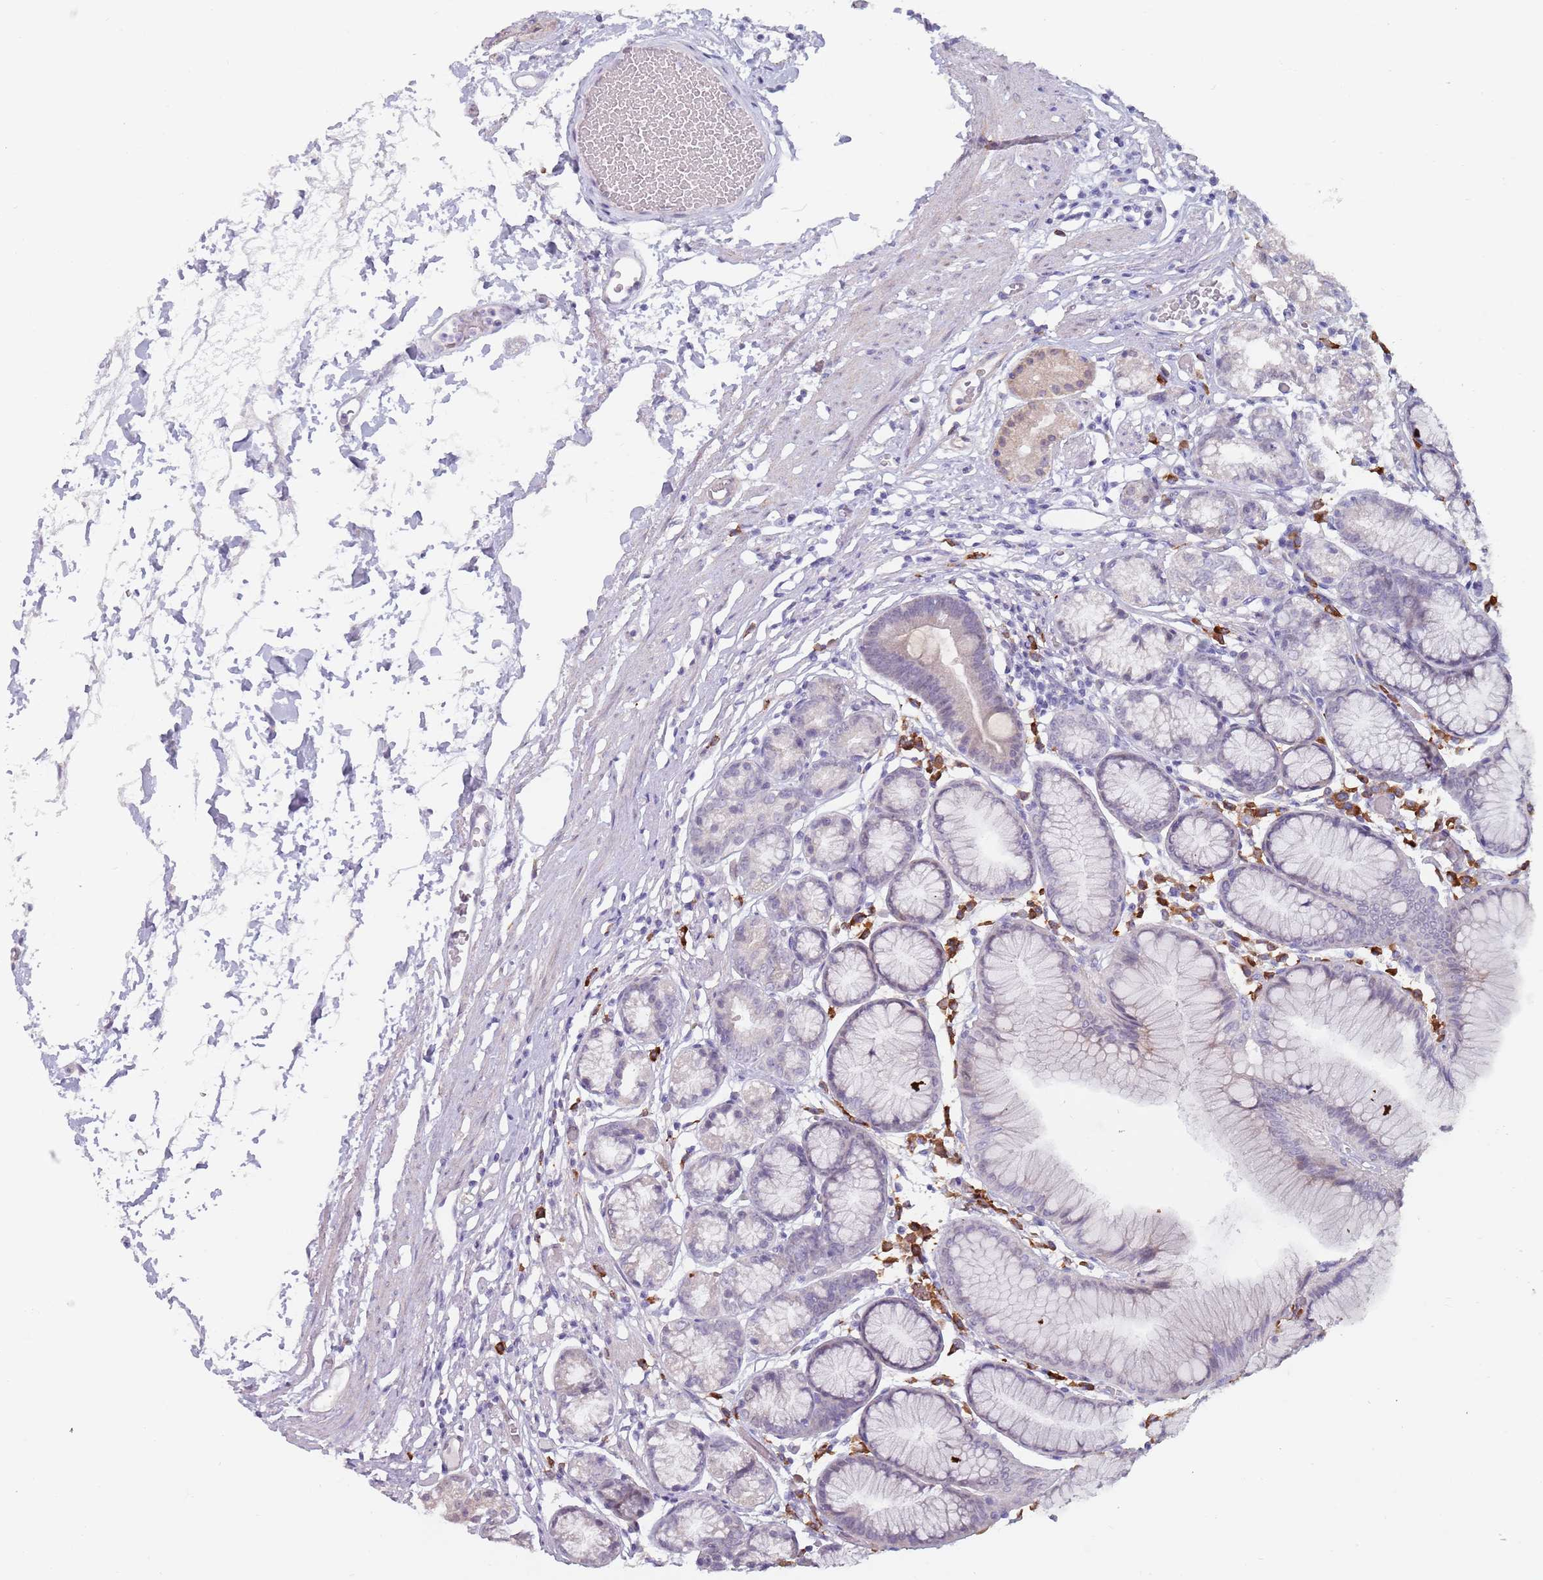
{"staining": {"intensity": "negative", "quantity": "none", "location": "none"}, "tissue": "stomach", "cell_type": "Glandular cells", "image_type": "normal", "snomed": [{"axis": "morphology", "description": "Normal tissue, NOS"}, {"axis": "topography", "description": "Stomach"}], "caption": "Immunohistochemistry image of unremarkable stomach: human stomach stained with DAB exhibits no significant protein staining in glandular cells.", "gene": "DXO", "patient": {"sex": "female", "age": 57}}